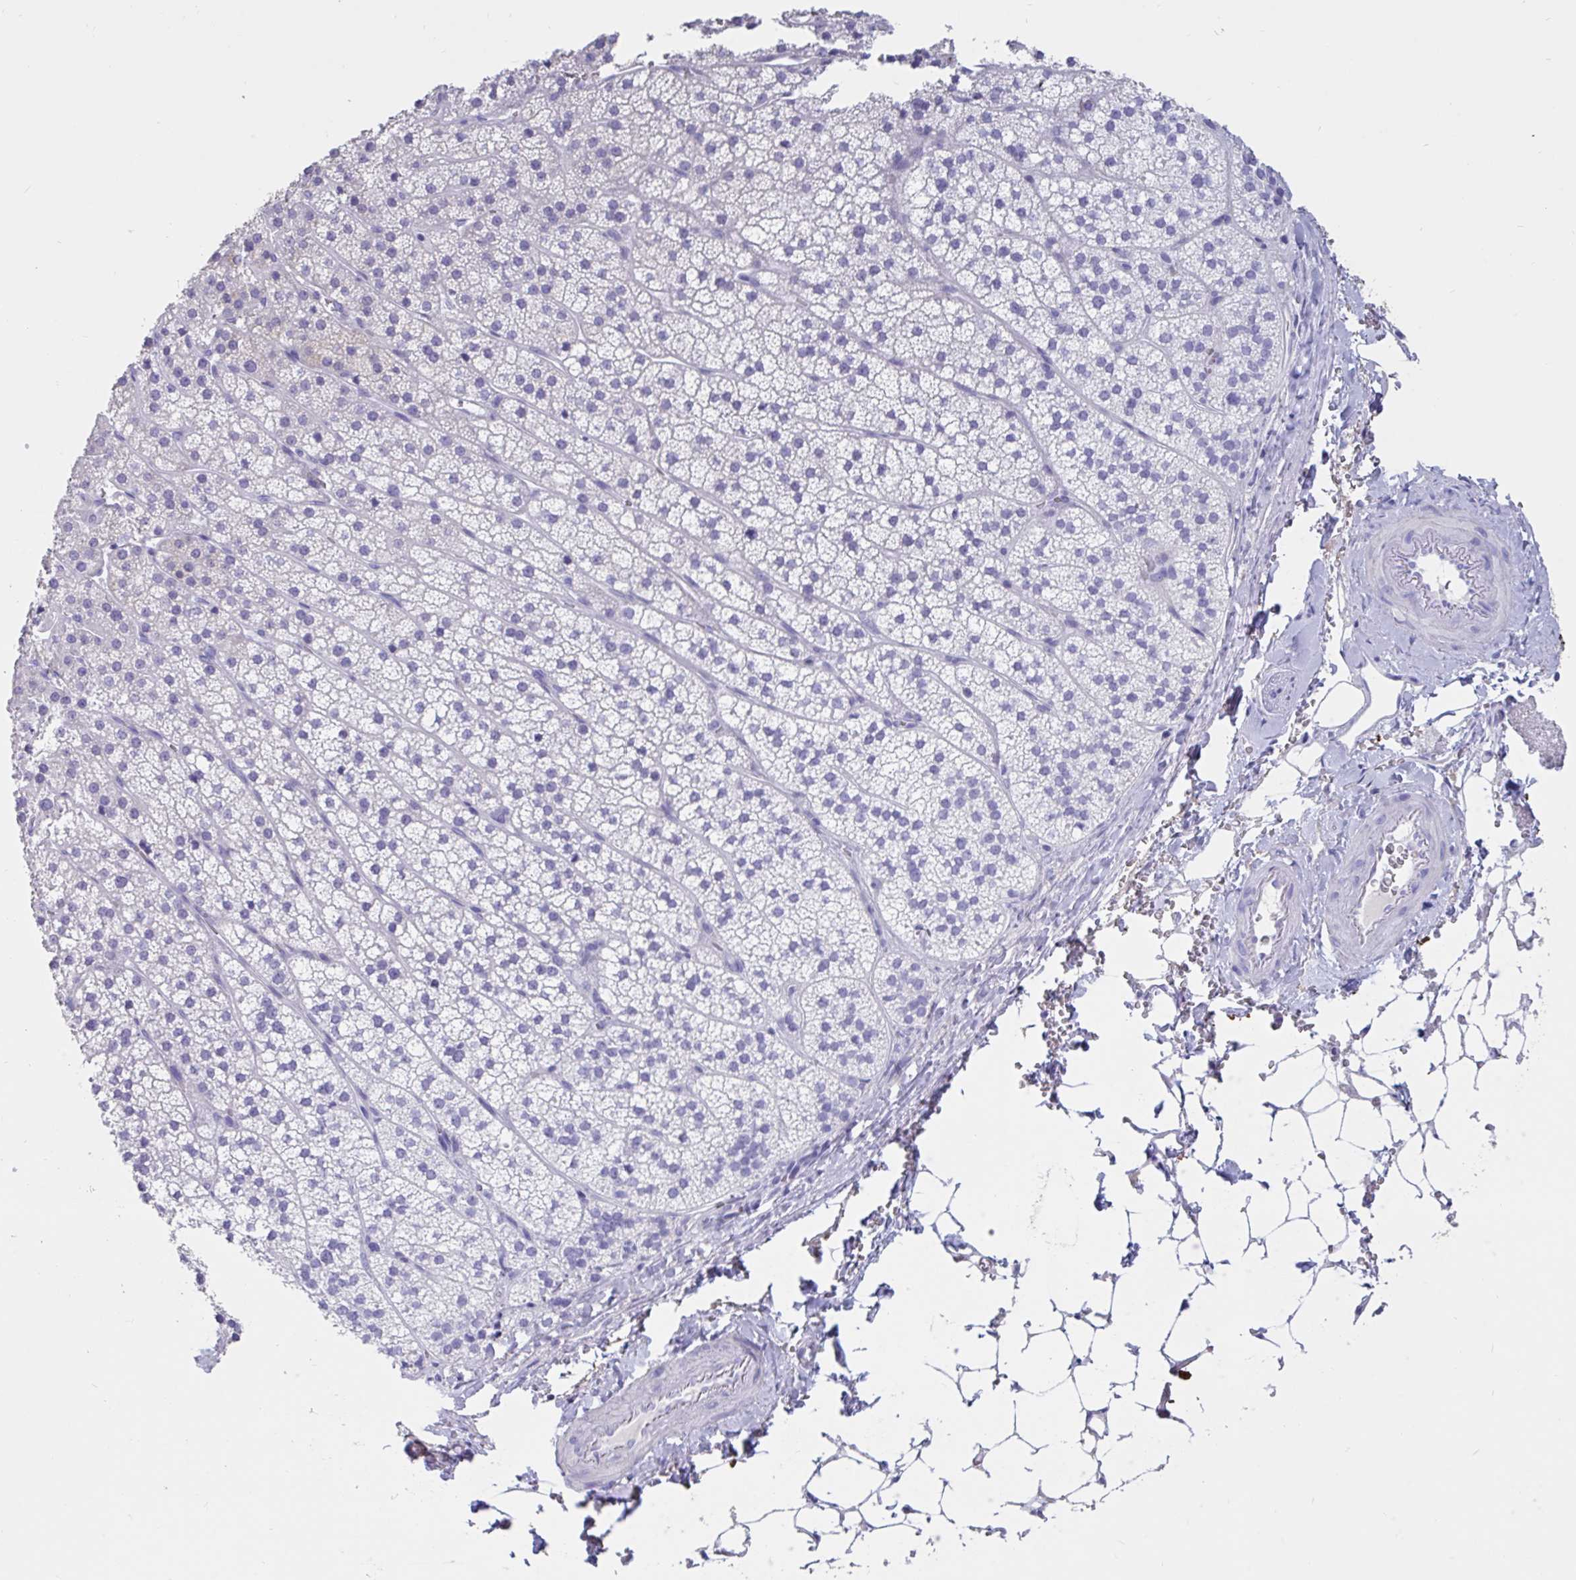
{"staining": {"intensity": "negative", "quantity": "none", "location": "none"}, "tissue": "adrenal gland", "cell_type": "Glandular cells", "image_type": "normal", "snomed": [{"axis": "morphology", "description": "Normal tissue, NOS"}, {"axis": "topography", "description": "Adrenal gland"}], "caption": "Immunohistochemistry of unremarkable human adrenal gland exhibits no expression in glandular cells.", "gene": "TNNC1", "patient": {"sex": "male", "age": 53}}